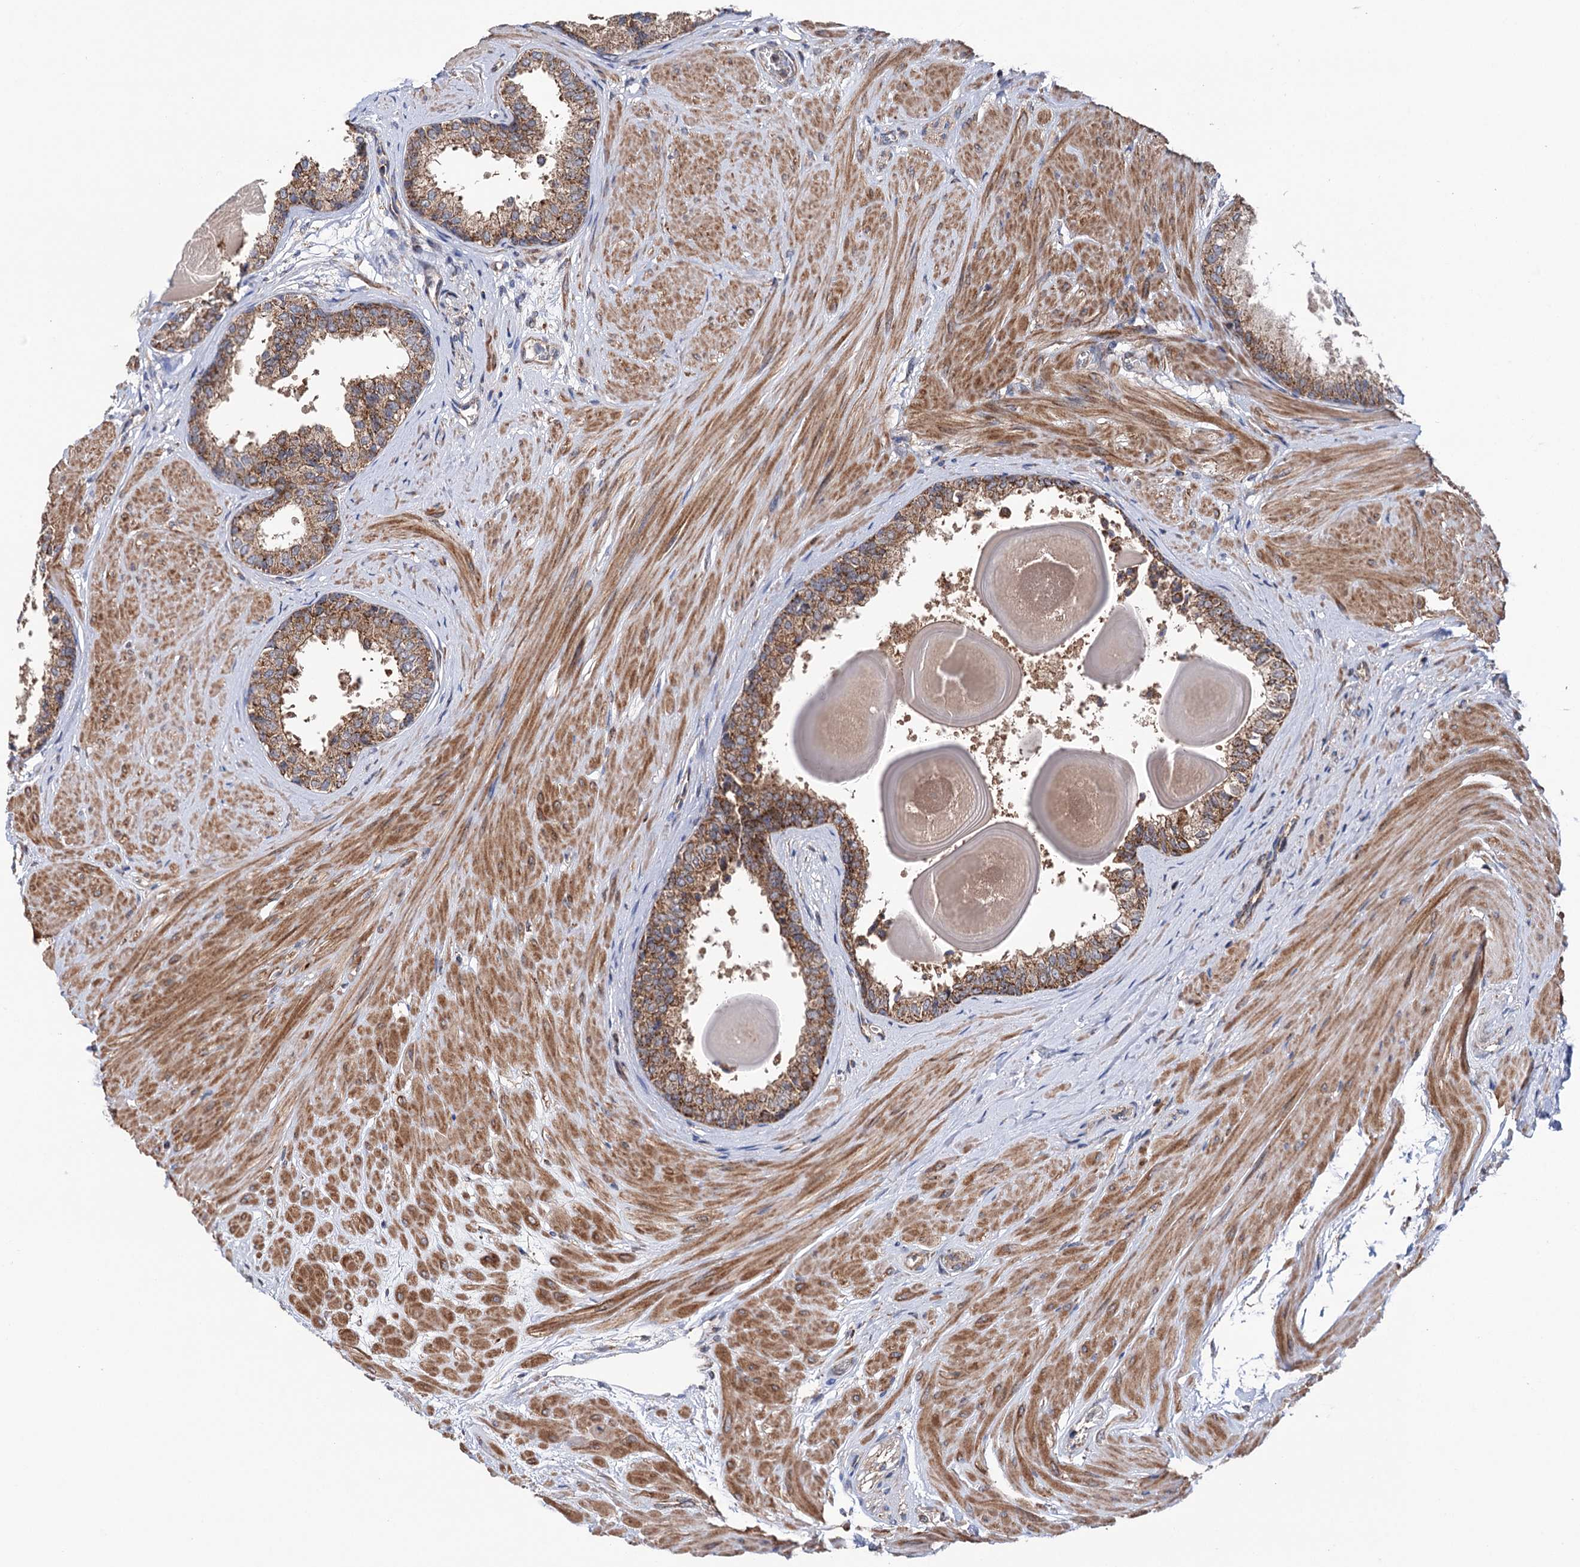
{"staining": {"intensity": "moderate", "quantity": ">75%", "location": "cytoplasmic/membranous"}, "tissue": "prostate", "cell_type": "Glandular cells", "image_type": "normal", "snomed": [{"axis": "morphology", "description": "Normal tissue, NOS"}, {"axis": "topography", "description": "Prostate"}], "caption": "Benign prostate demonstrates moderate cytoplasmic/membranous positivity in approximately >75% of glandular cells.", "gene": "SUCLA2", "patient": {"sex": "male", "age": 48}}